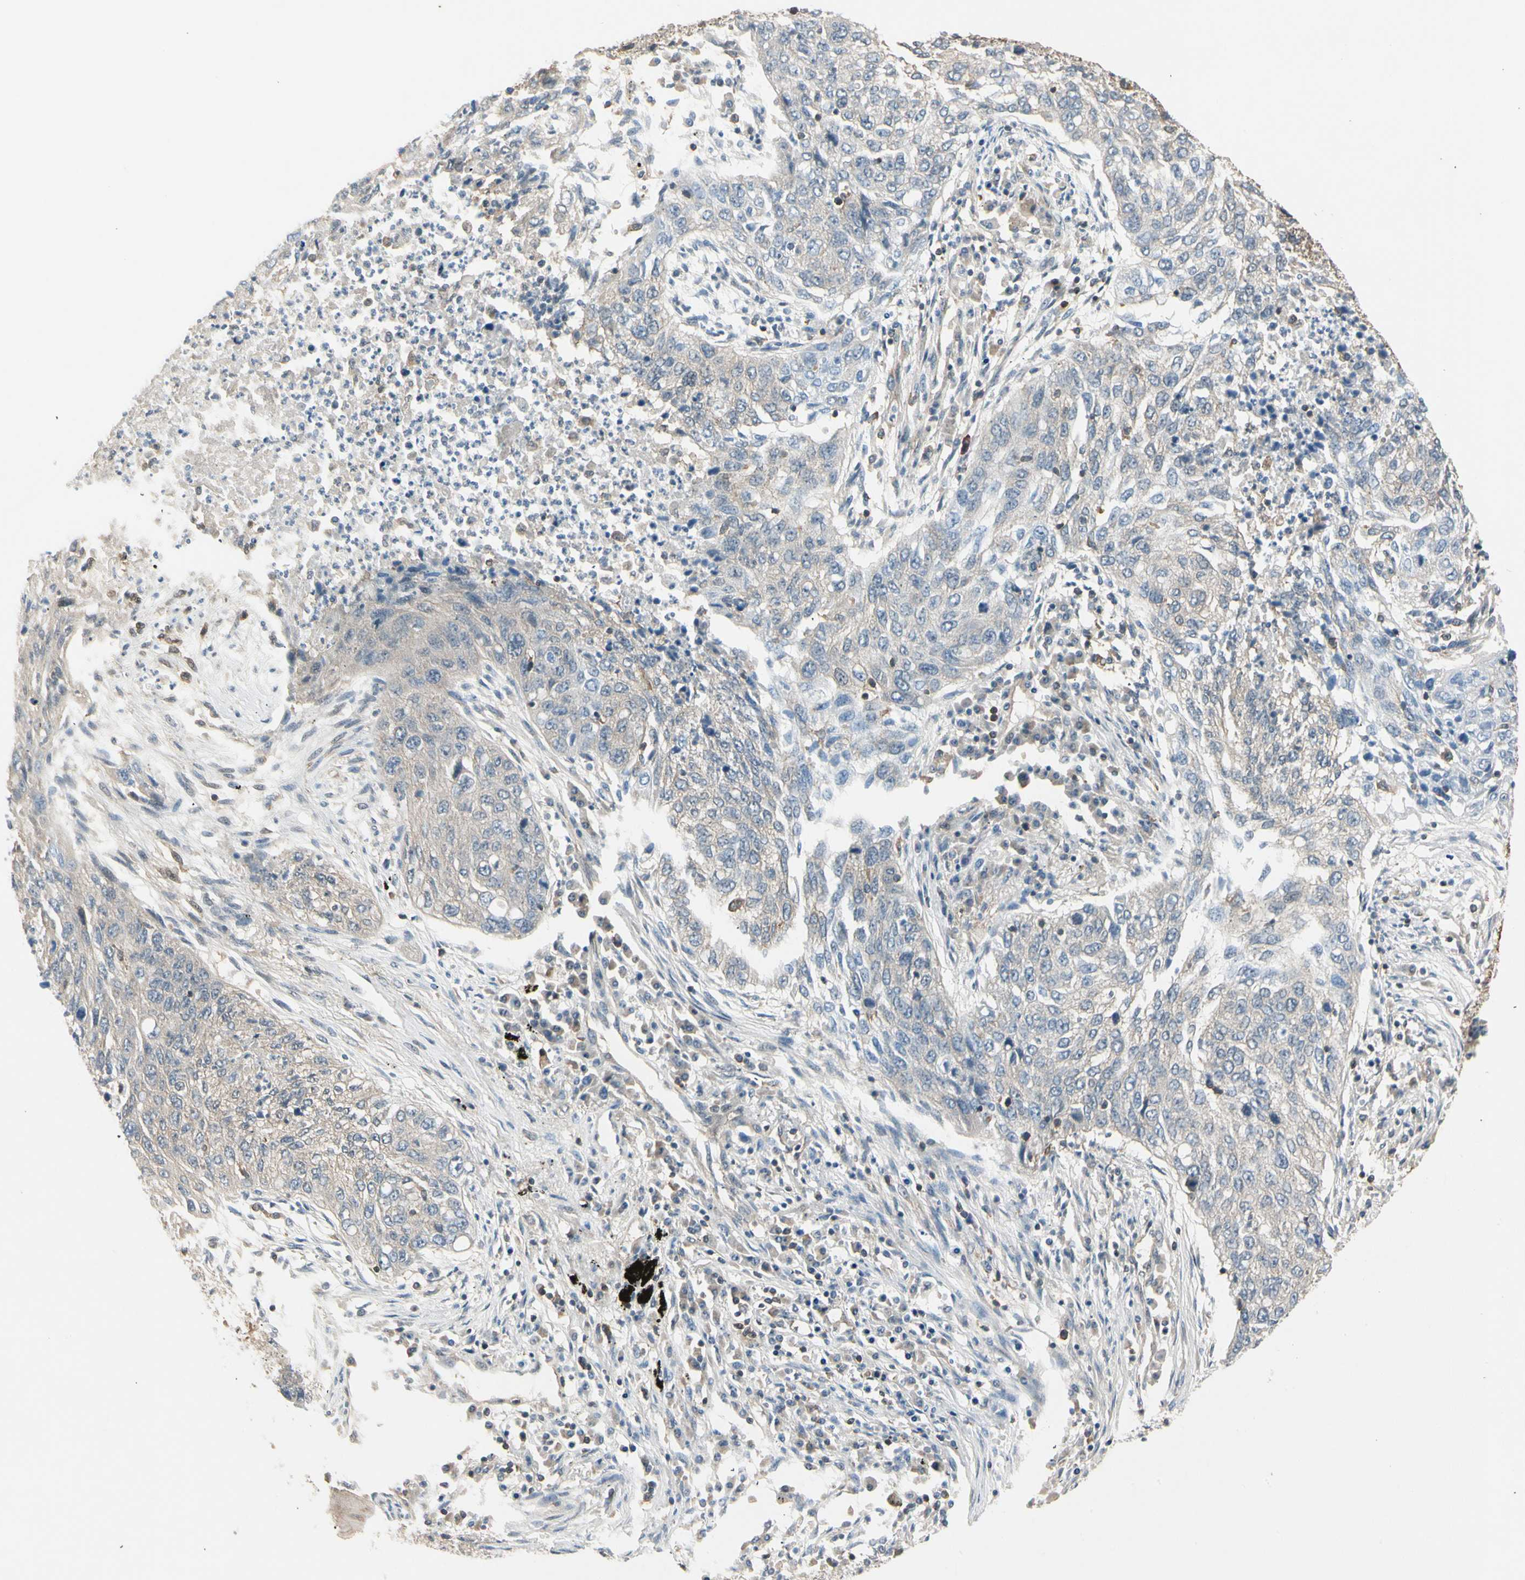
{"staining": {"intensity": "negative", "quantity": "none", "location": "none"}, "tissue": "lung cancer", "cell_type": "Tumor cells", "image_type": "cancer", "snomed": [{"axis": "morphology", "description": "Squamous cell carcinoma, NOS"}, {"axis": "topography", "description": "Lung"}], "caption": "This is an immunohistochemistry photomicrograph of lung cancer (squamous cell carcinoma). There is no staining in tumor cells.", "gene": "OXSR1", "patient": {"sex": "female", "age": 63}}